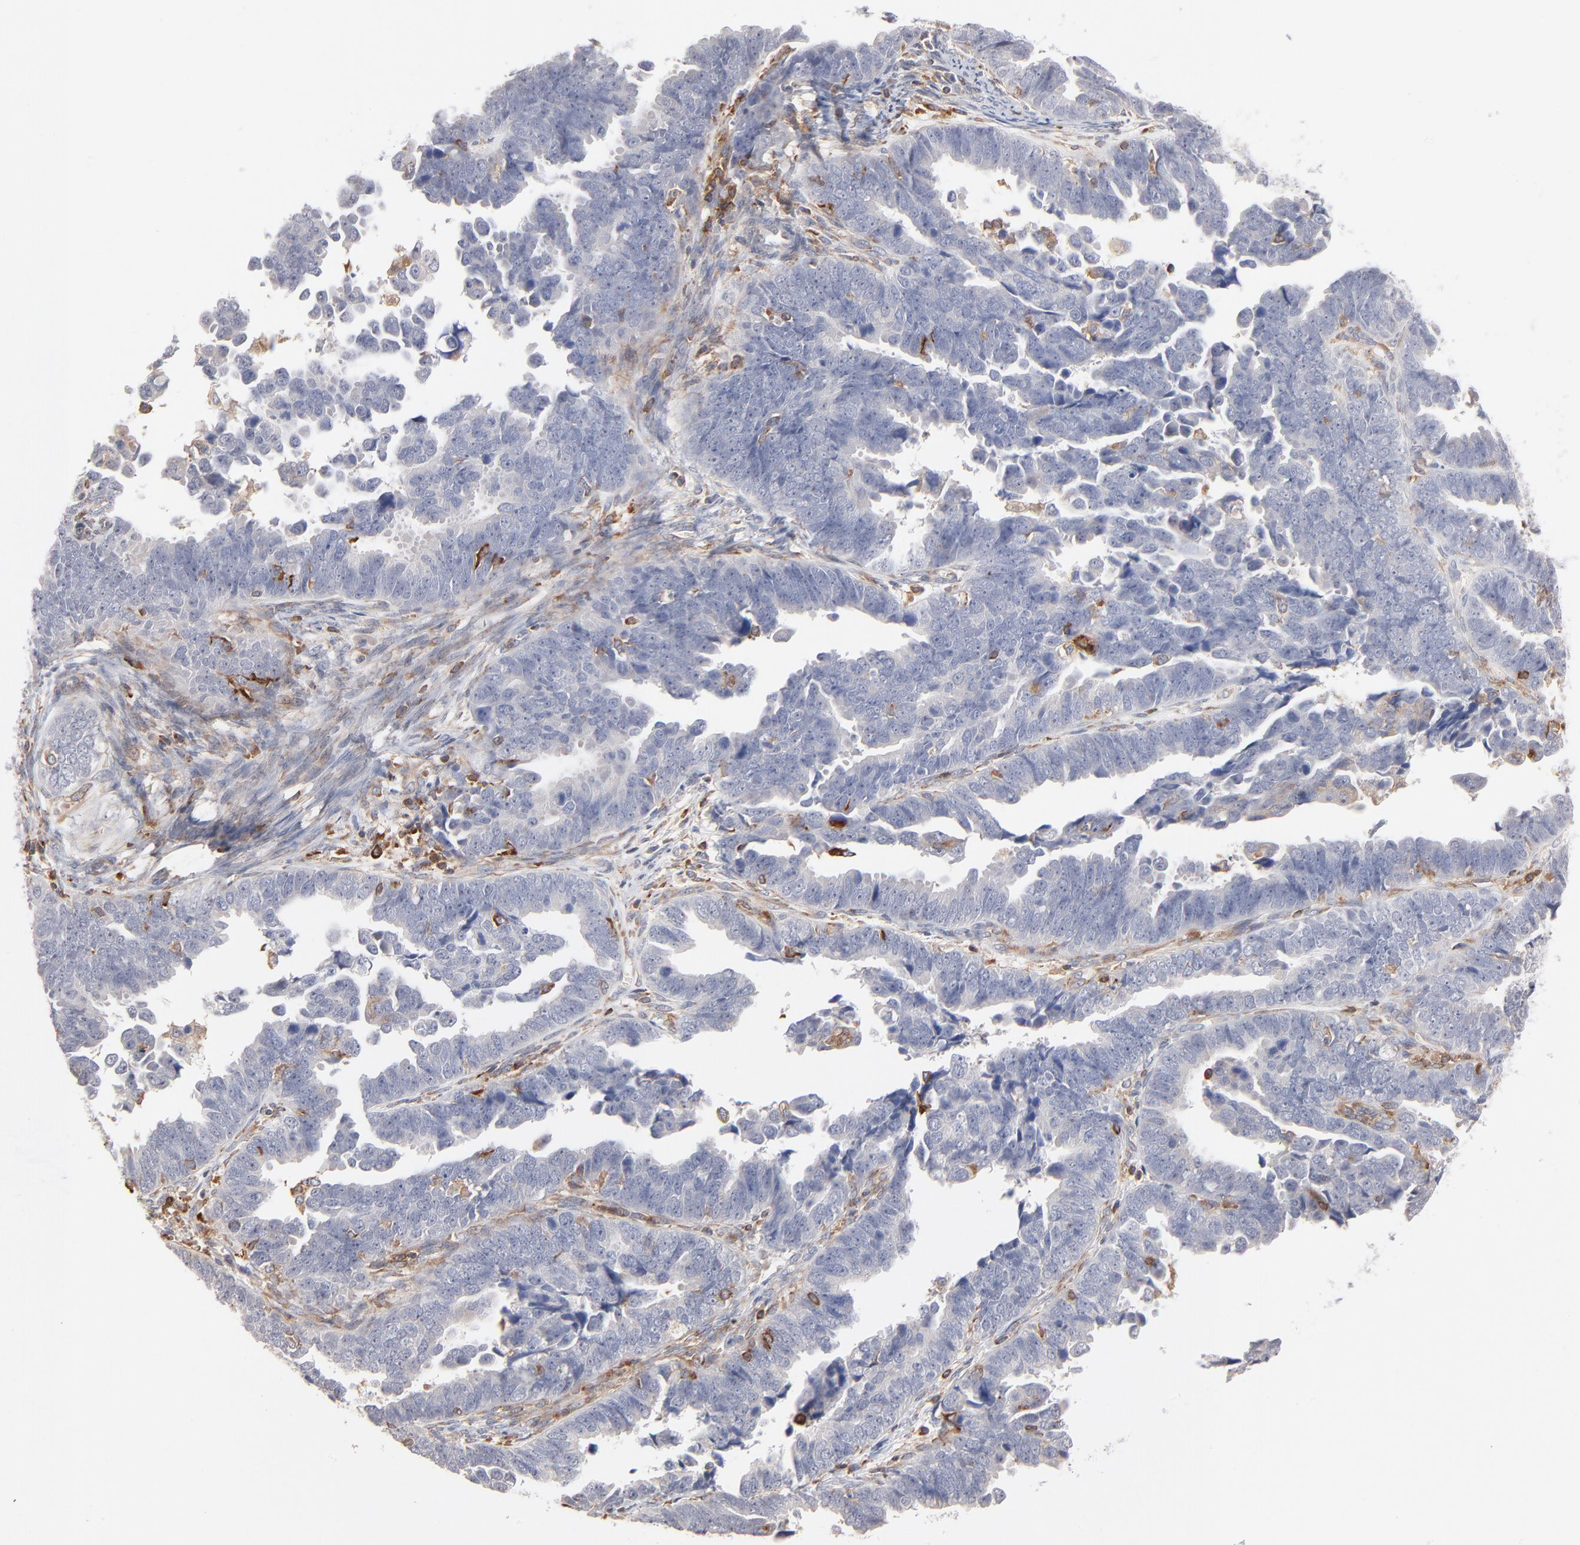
{"staining": {"intensity": "negative", "quantity": "none", "location": "none"}, "tissue": "endometrial cancer", "cell_type": "Tumor cells", "image_type": "cancer", "snomed": [{"axis": "morphology", "description": "Adenocarcinoma, NOS"}, {"axis": "topography", "description": "Endometrium"}], "caption": "Tumor cells show no significant protein positivity in endometrial adenocarcinoma.", "gene": "WIPF1", "patient": {"sex": "female", "age": 75}}